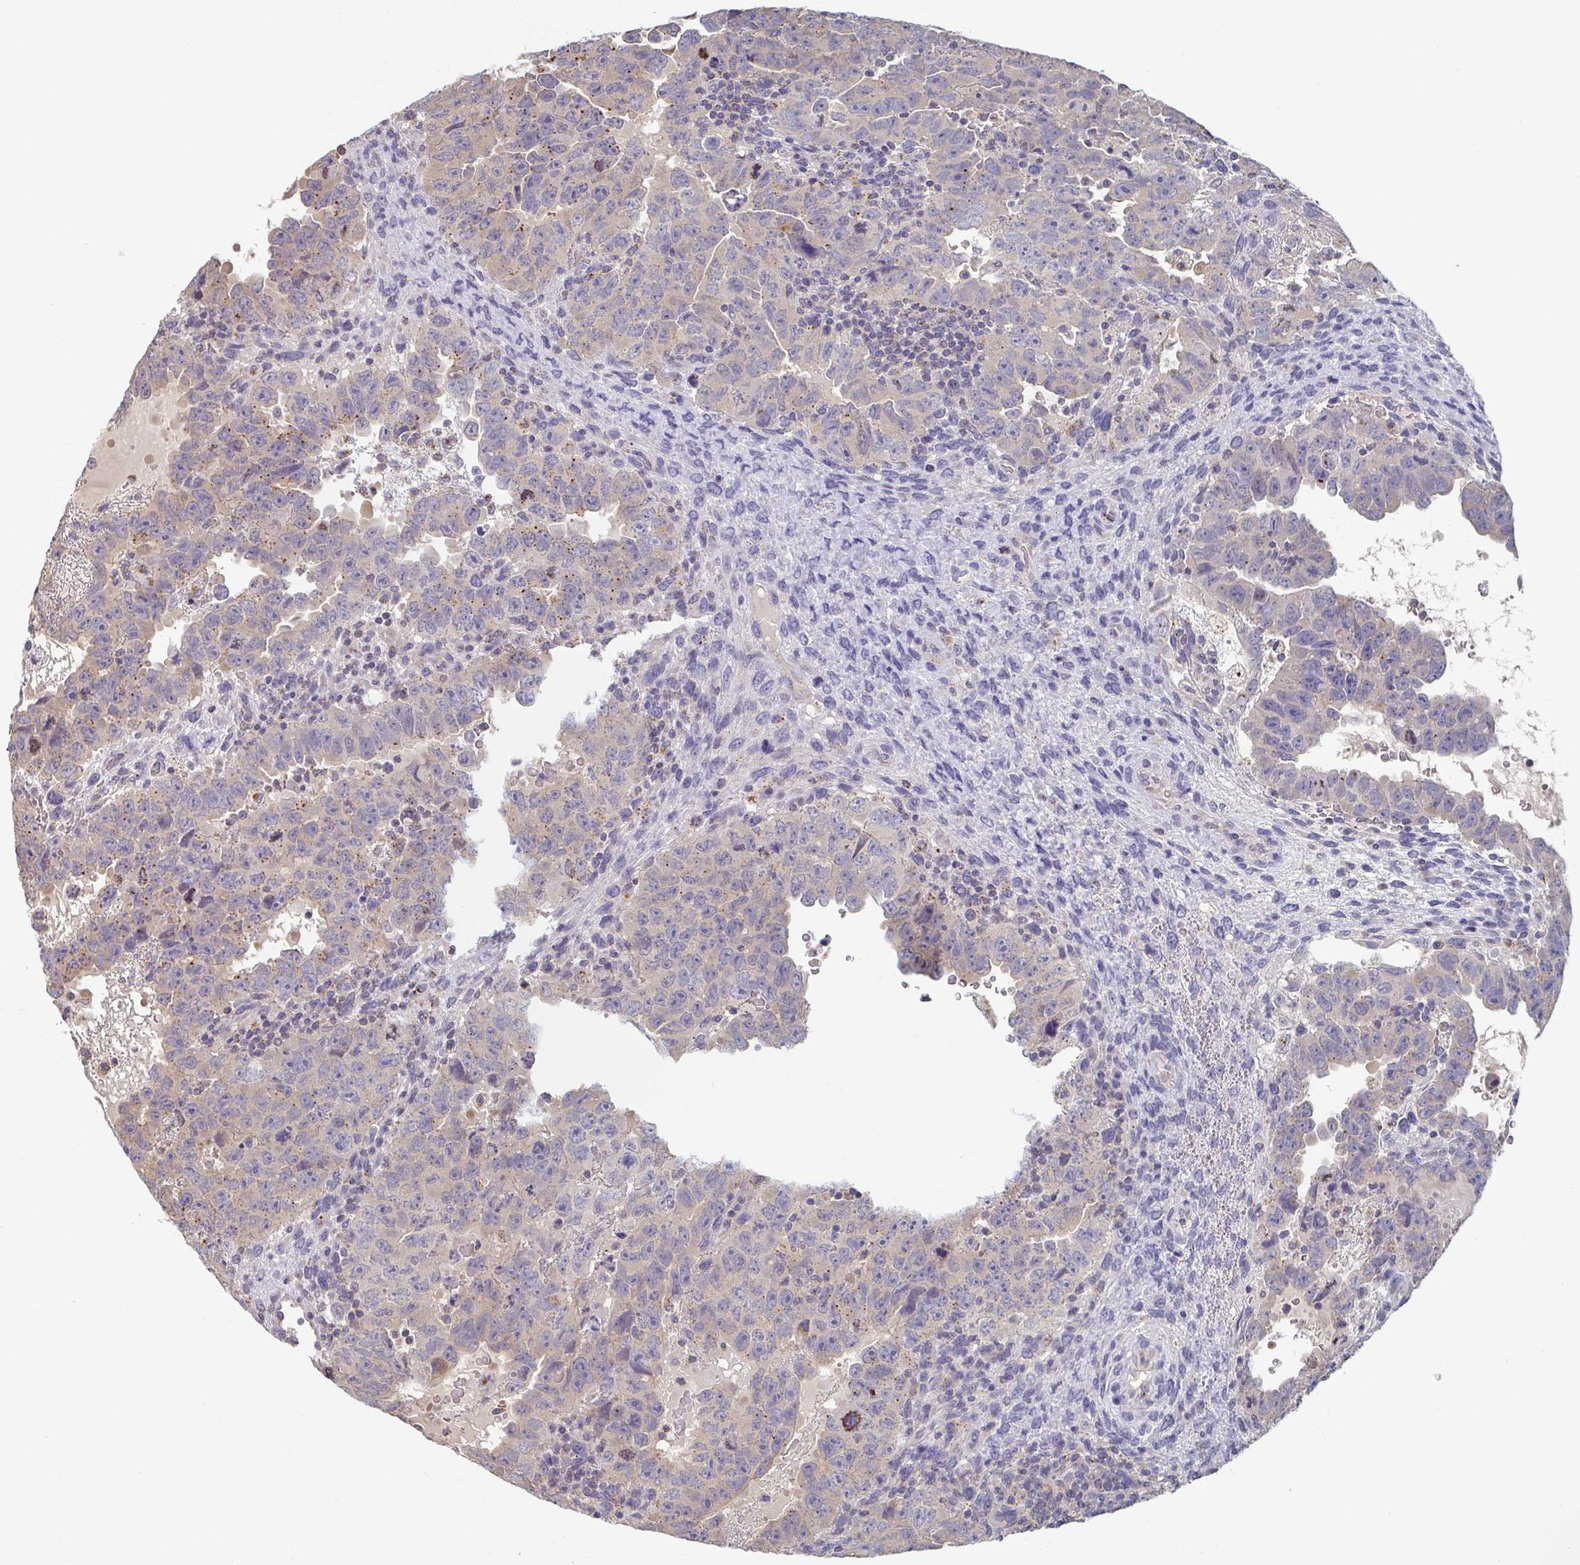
{"staining": {"intensity": "weak", "quantity": "25%-75%", "location": "cytoplasmic/membranous"}, "tissue": "testis cancer", "cell_type": "Tumor cells", "image_type": "cancer", "snomed": [{"axis": "morphology", "description": "Carcinoma, Embryonal, NOS"}, {"axis": "topography", "description": "Testis"}], "caption": "Human testis embryonal carcinoma stained with a protein marker displays weak staining in tumor cells.", "gene": "CHMP5", "patient": {"sex": "male", "age": 24}}